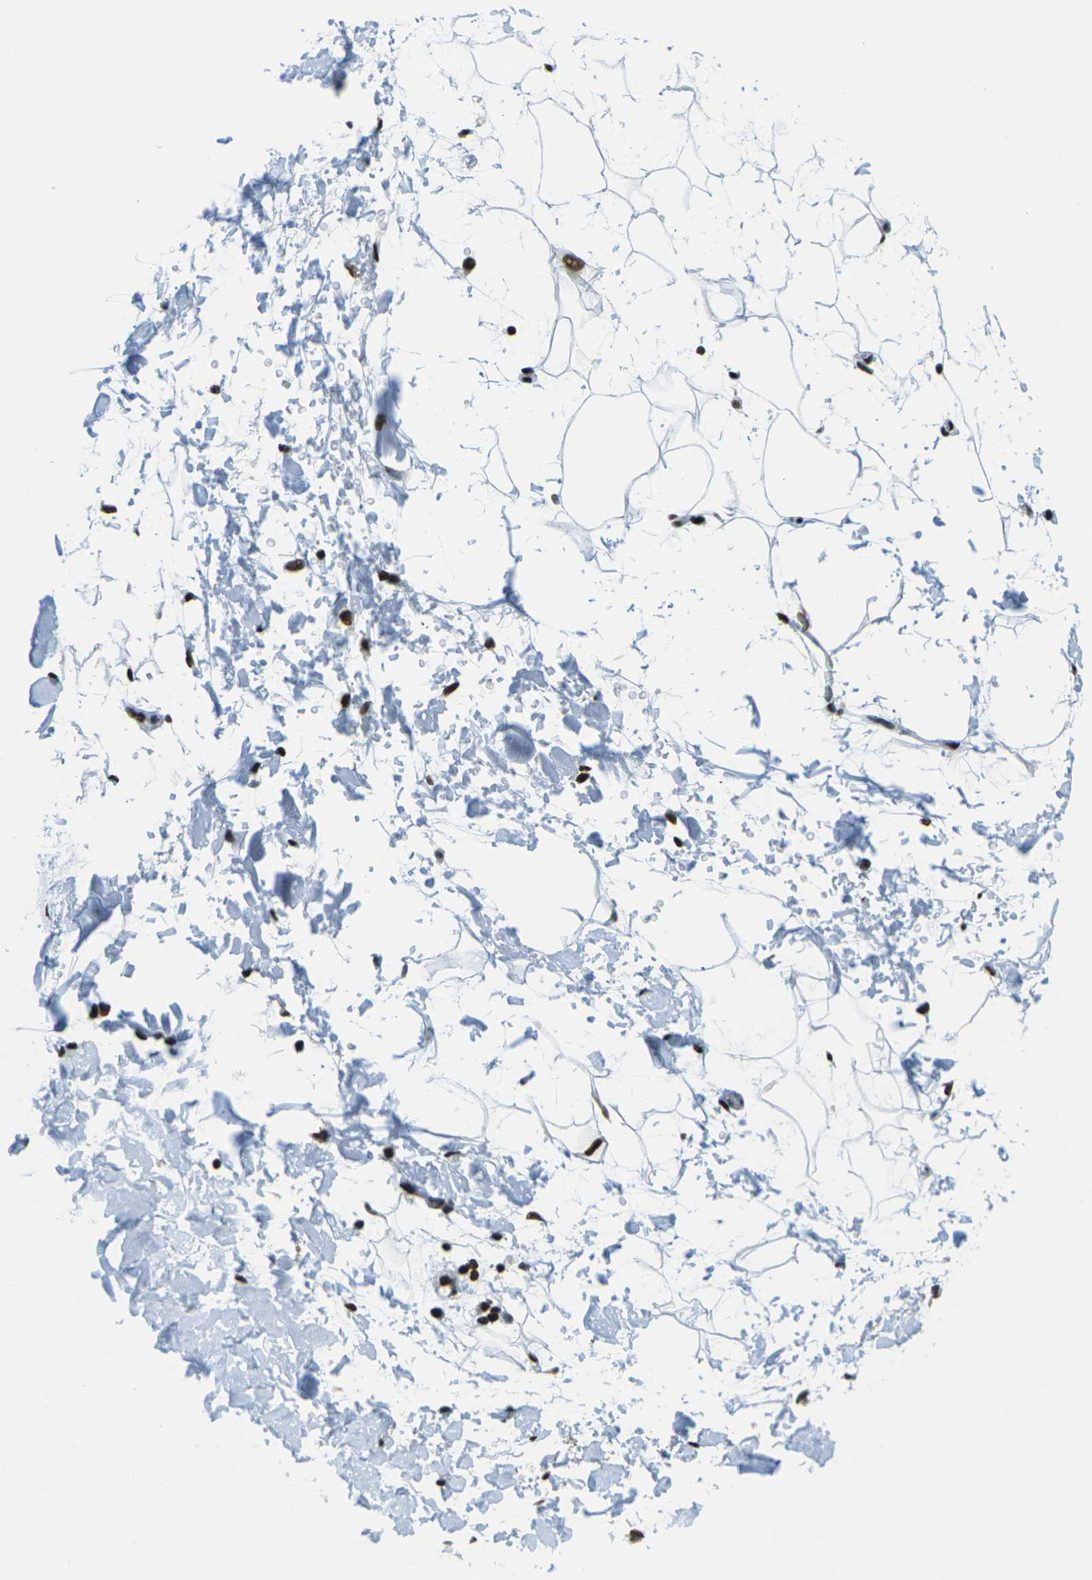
{"staining": {"intensity": "moderate", "quantity": ">75%", "location": "nuclear"}, "tissue": "adipose tissue", "cell_type": "Adipocytes", "image_type": "normal", "snomed": [{"axis": "morphology", "description": "Normal tissue, NOS"}, {"axis": "topography", "description": "Soft tissue"}], "caption": "High-power microscopy captured an IHC micrograph of benign adipose tissue, revealing moderate nuclear expression in approximately >75% of adipocytes.", "gene": "H3", "patient": {"sex": "male", "age": 72}}